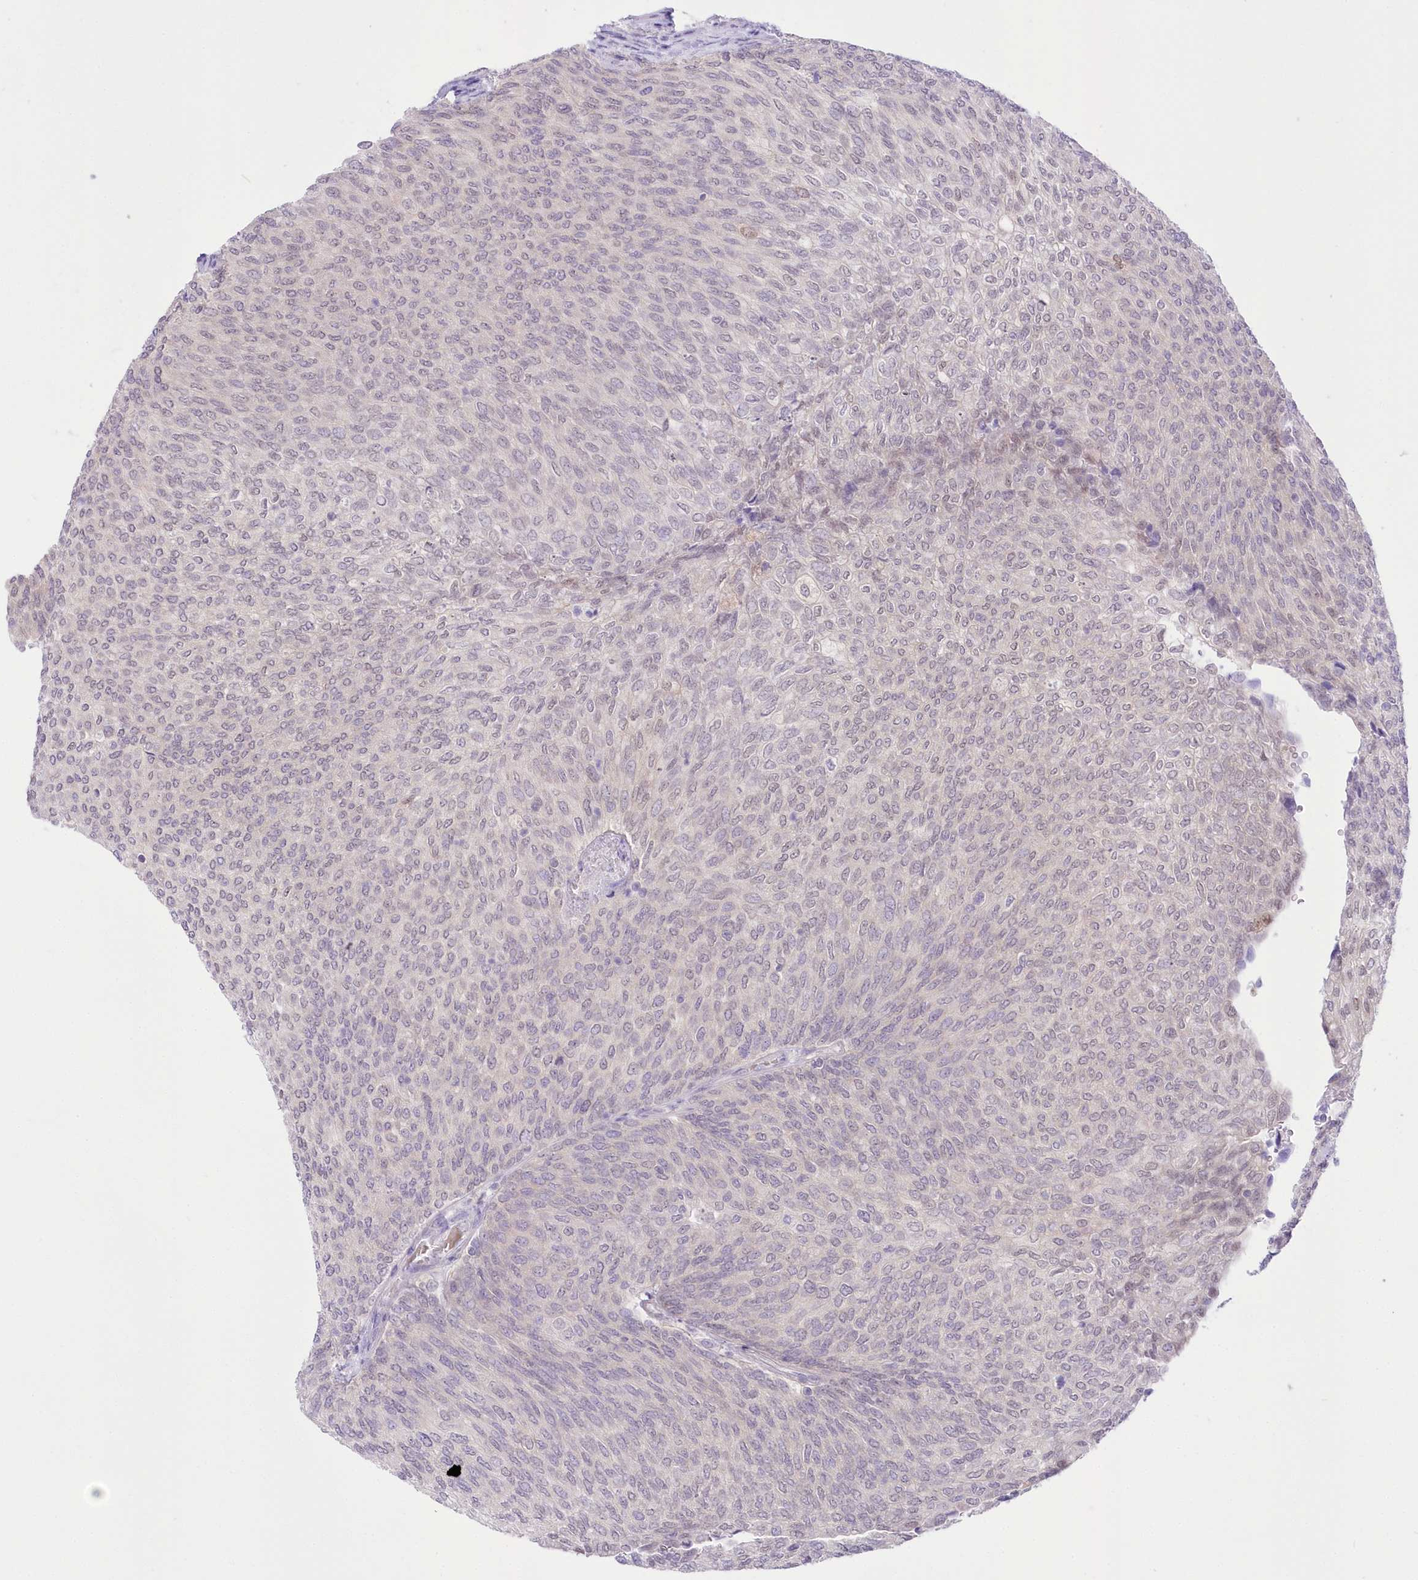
{"staining": {"intensity": "negative", "quantity": "none", "location": "none"}, "tissue": "urothelial cancer", "cell_type": "Tumor cells", "image_type": "cancer", "snomed": [{"axis": "morphology", "description": "Urothelial carcinoma, Low grade"}, {"axis": "topography", "description": "Urinary bladder"}], "caption": "The histopathology image displays no significant staining in tumor cells of urothelial cancer.", "gene": "UBA6", "patient": {"sex": "female", "age": 79}}